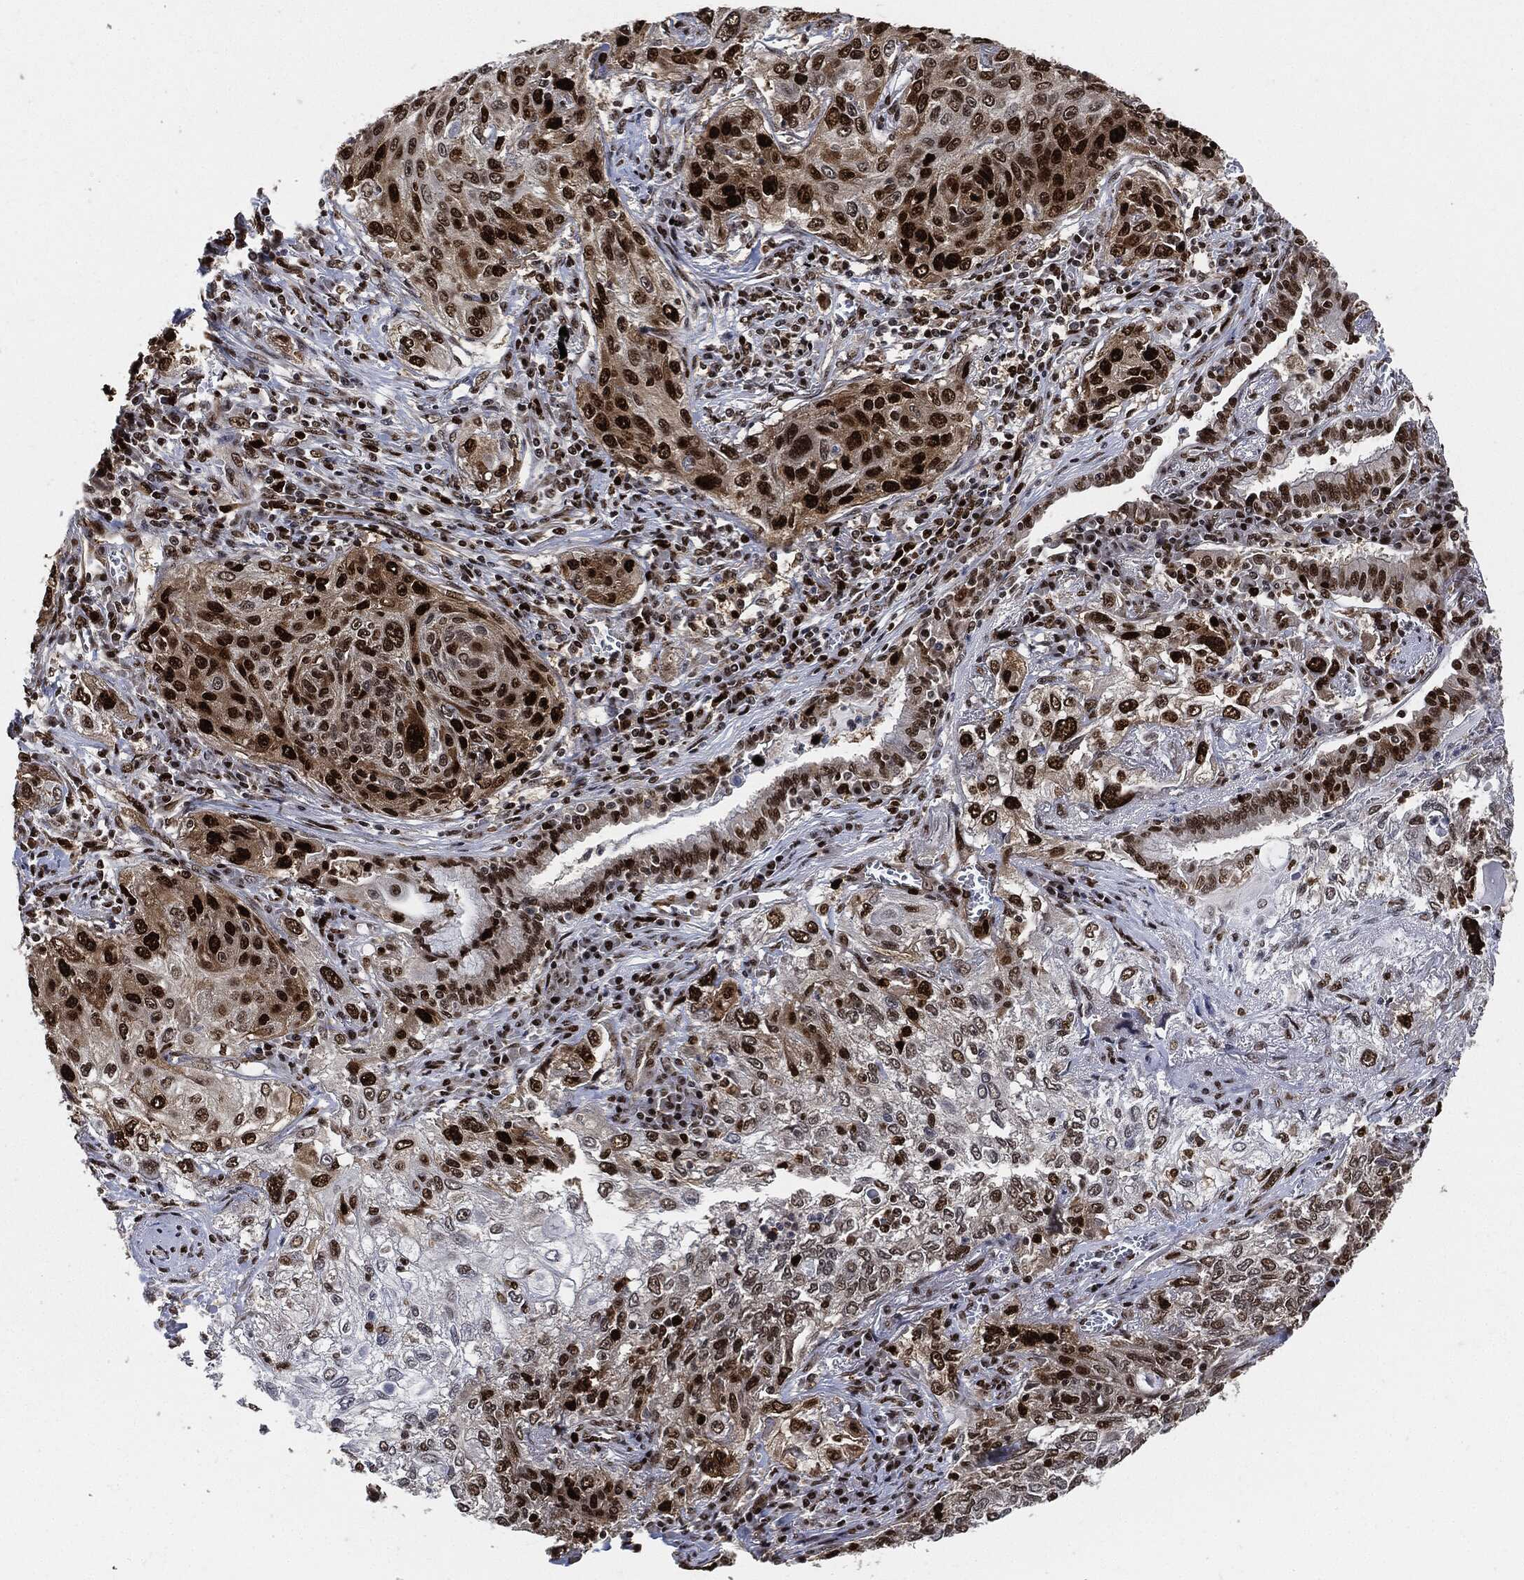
{"staining": {"intensity": "strong", "quantity": ">75%", "location": "nuclear"}, "tissue": "lung cancer", "cell_type": "Tumor cells", "image_type": "cancer", "snomed": [{"axis": "morphology", "description": "Squamous cell carcinoma, NOS"}, {"axis": "topography", "description": "Lung"}], "caption": "A high amount of strong nuclear staining is present in about >75% of tumor cells in lung cancer tissue. (DAB (3,3'-diaminobenzidine) IHC with brightfield microscopy, high magnification).", "gene": "PCNA", "patient": {"sex": "female", "age": 69}}